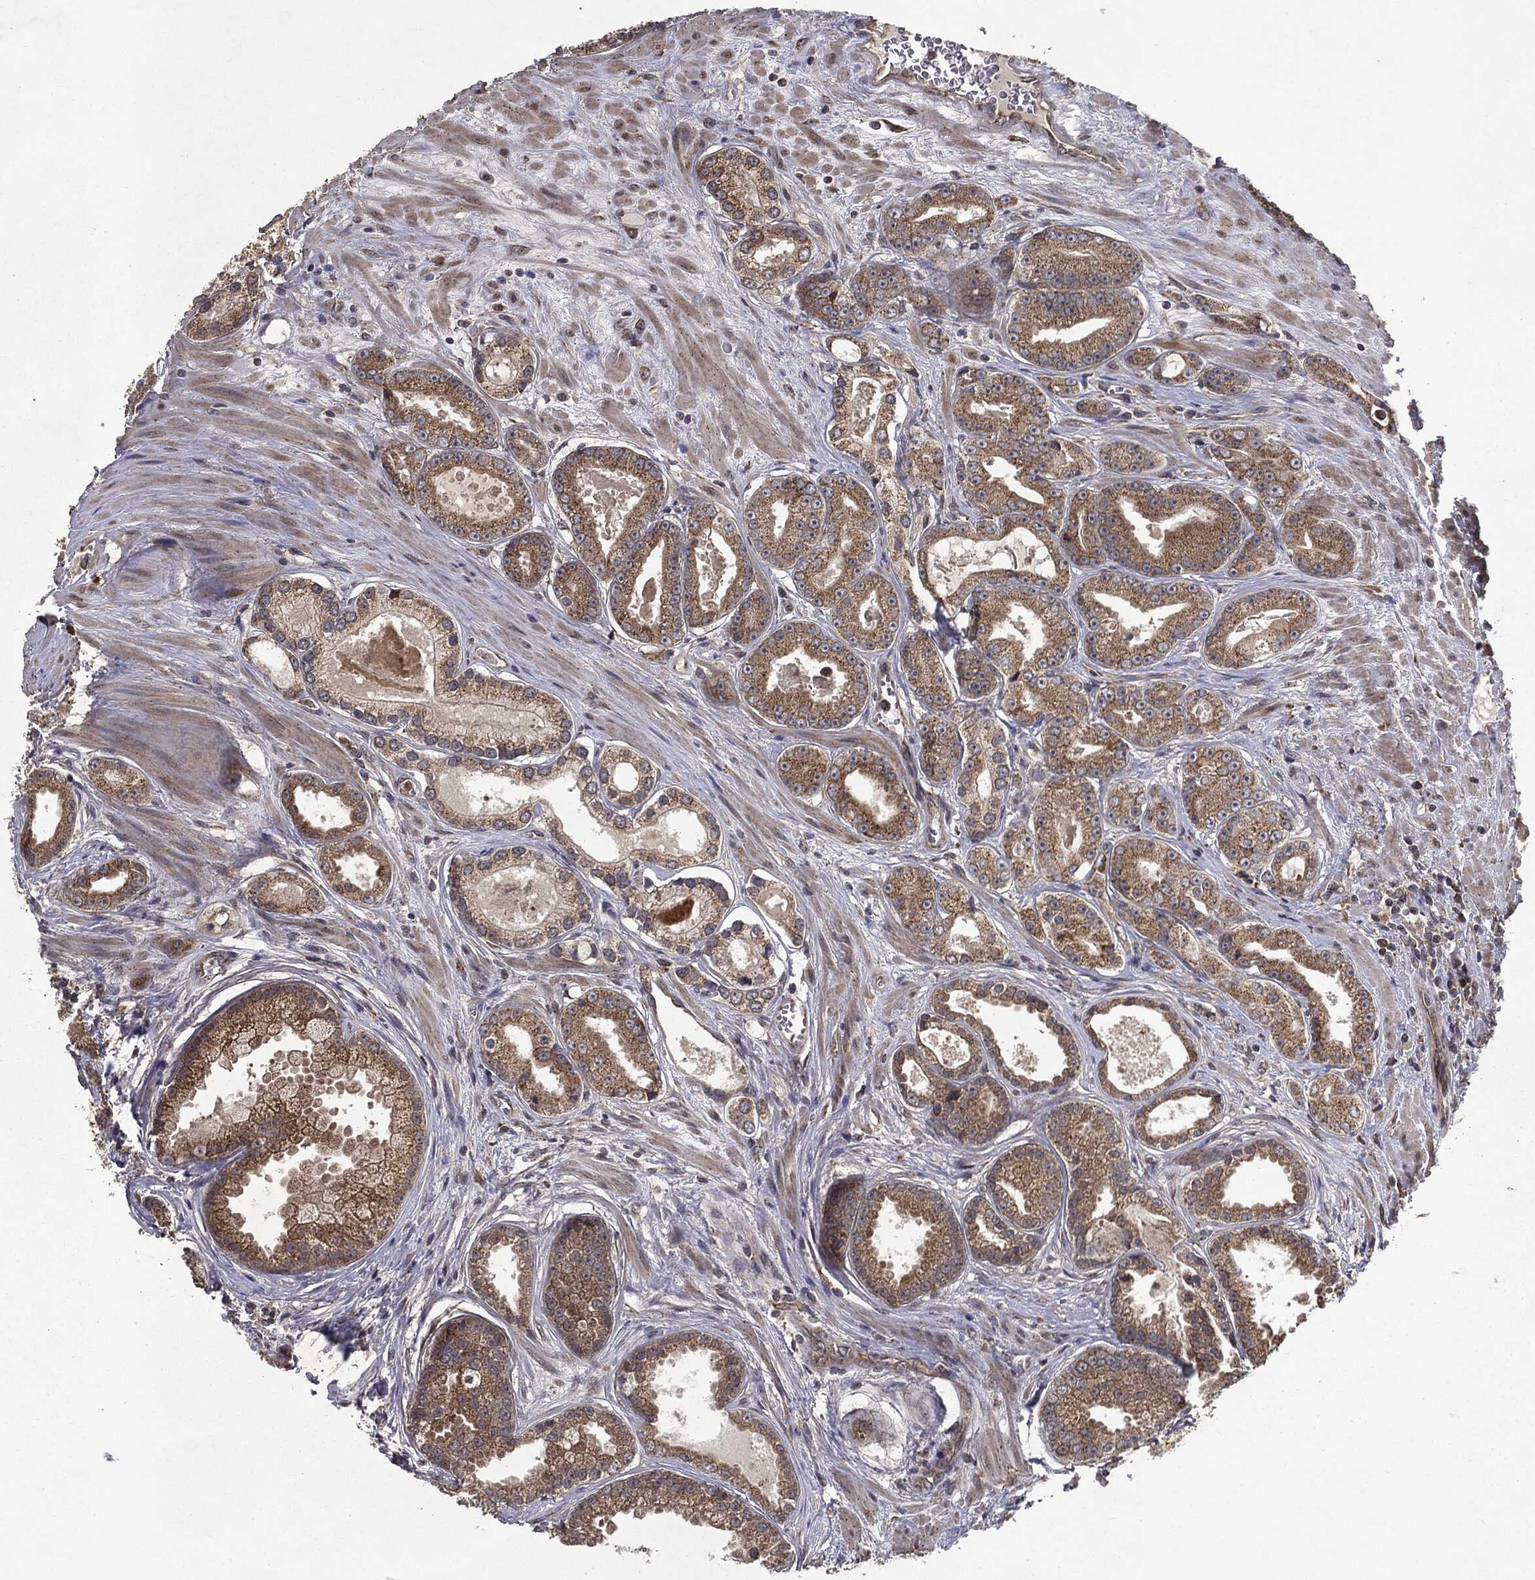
{"staining": {"intensity": "strong", "quantity": ">75%", "location": "cytoplasmic/membranous"}, "tissue": "prostate cancer", "cell_type": "Tumor cells", "image_type": "cancer", "snomed": [{"axis": "morphology", "description": "Adenocarcinoma, NOS"}, {"axis": "topography", "description": "Prostate"}], "caption": "Tumor cells exhibit strong cytoplasmic/membranous positivity in approximately >75% of cells in prostate adenocarcinoma. The staining is performed using DAB brown chromogen to label protein expression. The nuclei are counter-stained blue using hematoxylin.", "gene": "HDAC5", "patient": {"sex": "male", "age": 61}}